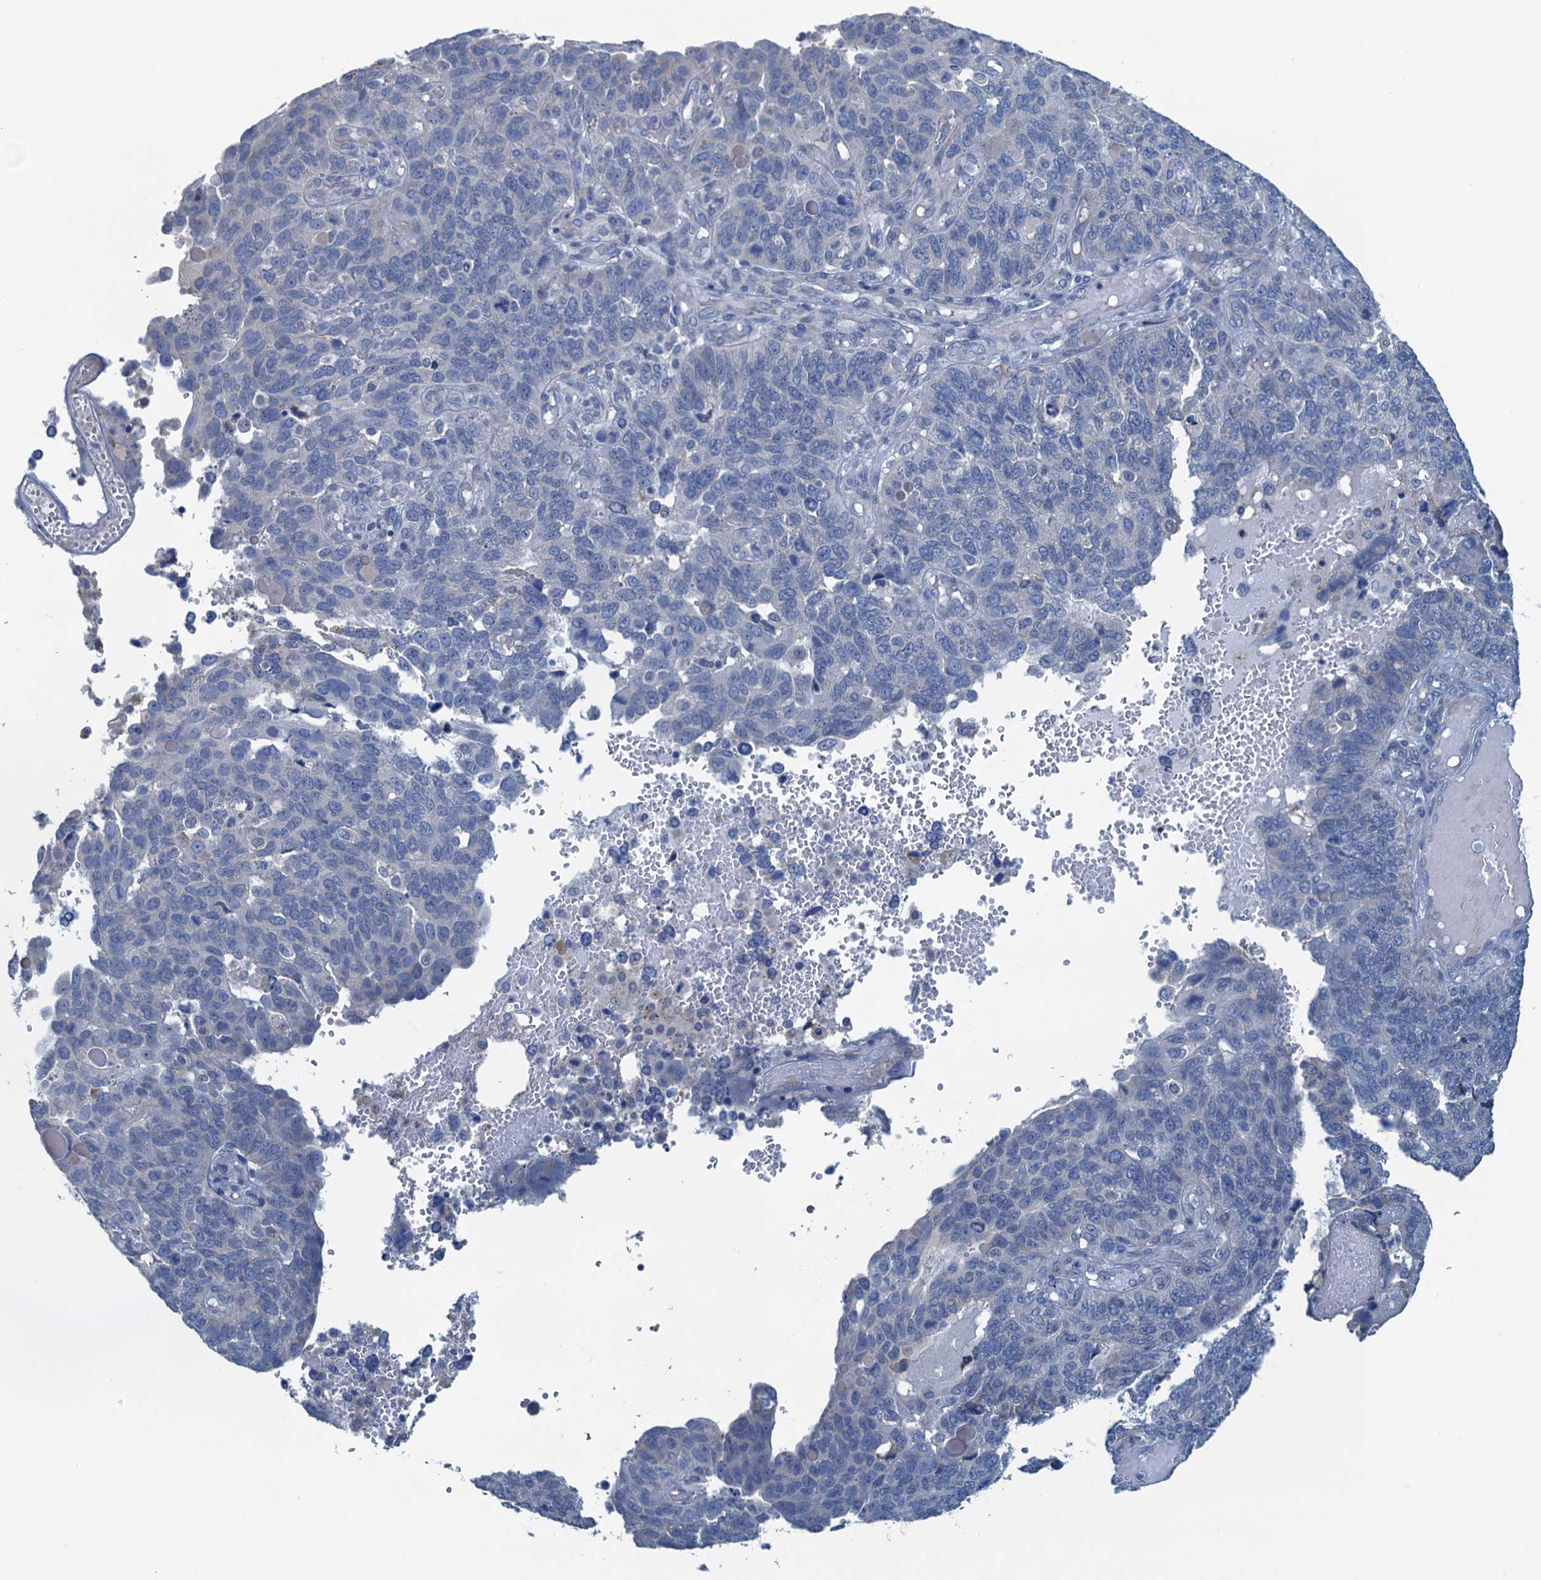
{"staining": {"intensity": "negative", "quantity": "none", "location": "none"}, "tissue": "endometrial cancer", "cell_type": "Tumor cells", "image_type": "cancer", "snomed": [{"axis": "morphology", "description": "Adenocarcinoma, NOS"}, {"axis": "topography", "description": "Endometrium"}], "caption": "This is a micrograph of immunohistochemistry (IHC) staining of adenocarcinoma (endometrial), which shows no expression in tumor cells.", "gene": "CBLIF", "patient": {"sex": "female", "age": 66}}